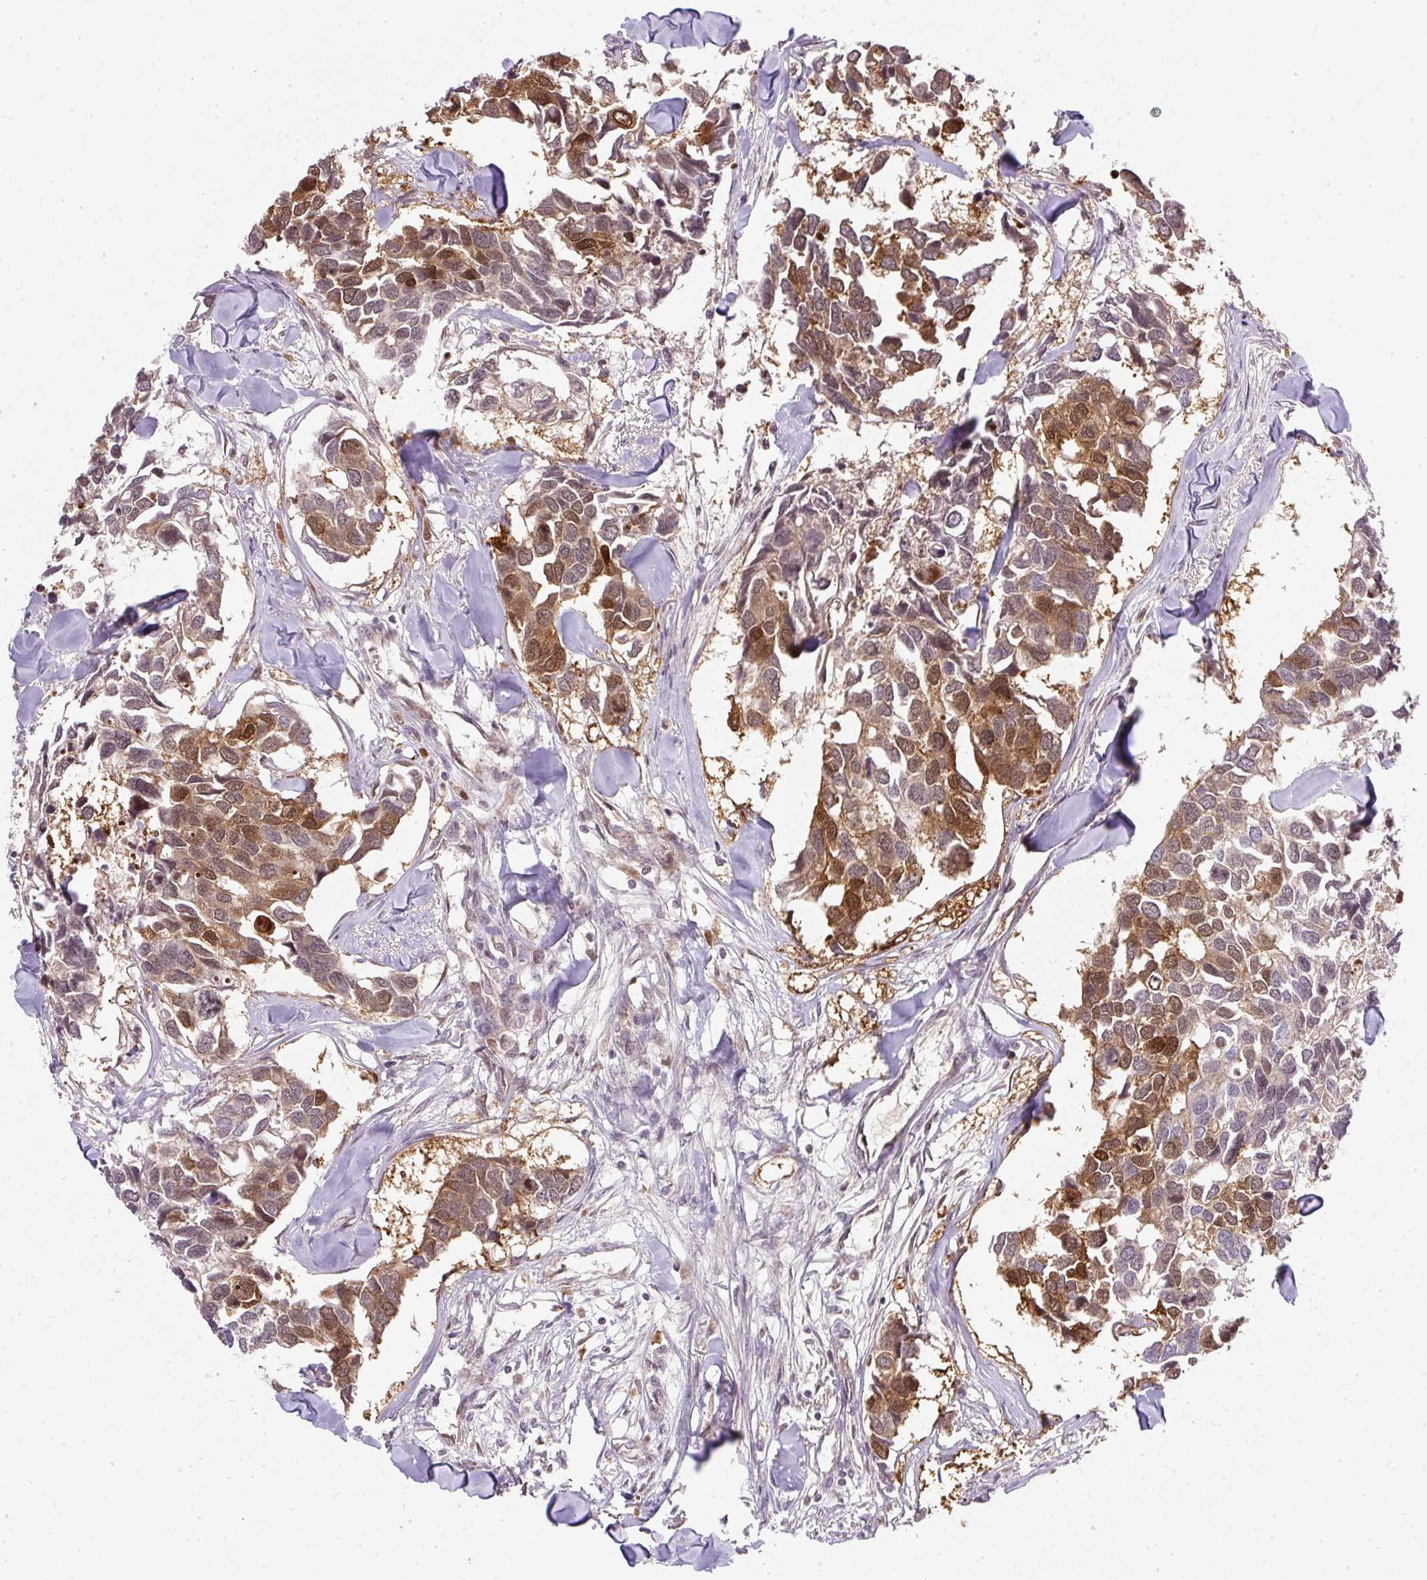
{"staining": {"intensity": "moderate", "quantity": ">75%", "location": "cytoplasmic/membranous,nuclear"}, "tissue": "breast cancer", "cell_type": "Tumor cells", "image_type": "cancer", "snomed": [{"axis": "morphology", "description": "Duct carcinoma"}, {"axis": "topography", "description": "Breast"}], "caption": "Protein staining exhibits moderate cytoplasmic/membranous and nuclear staining in about >75% of tumor cells in breast cancer.", "gene": "PVALB", "patient": {"sex": "female", "age": 83}}